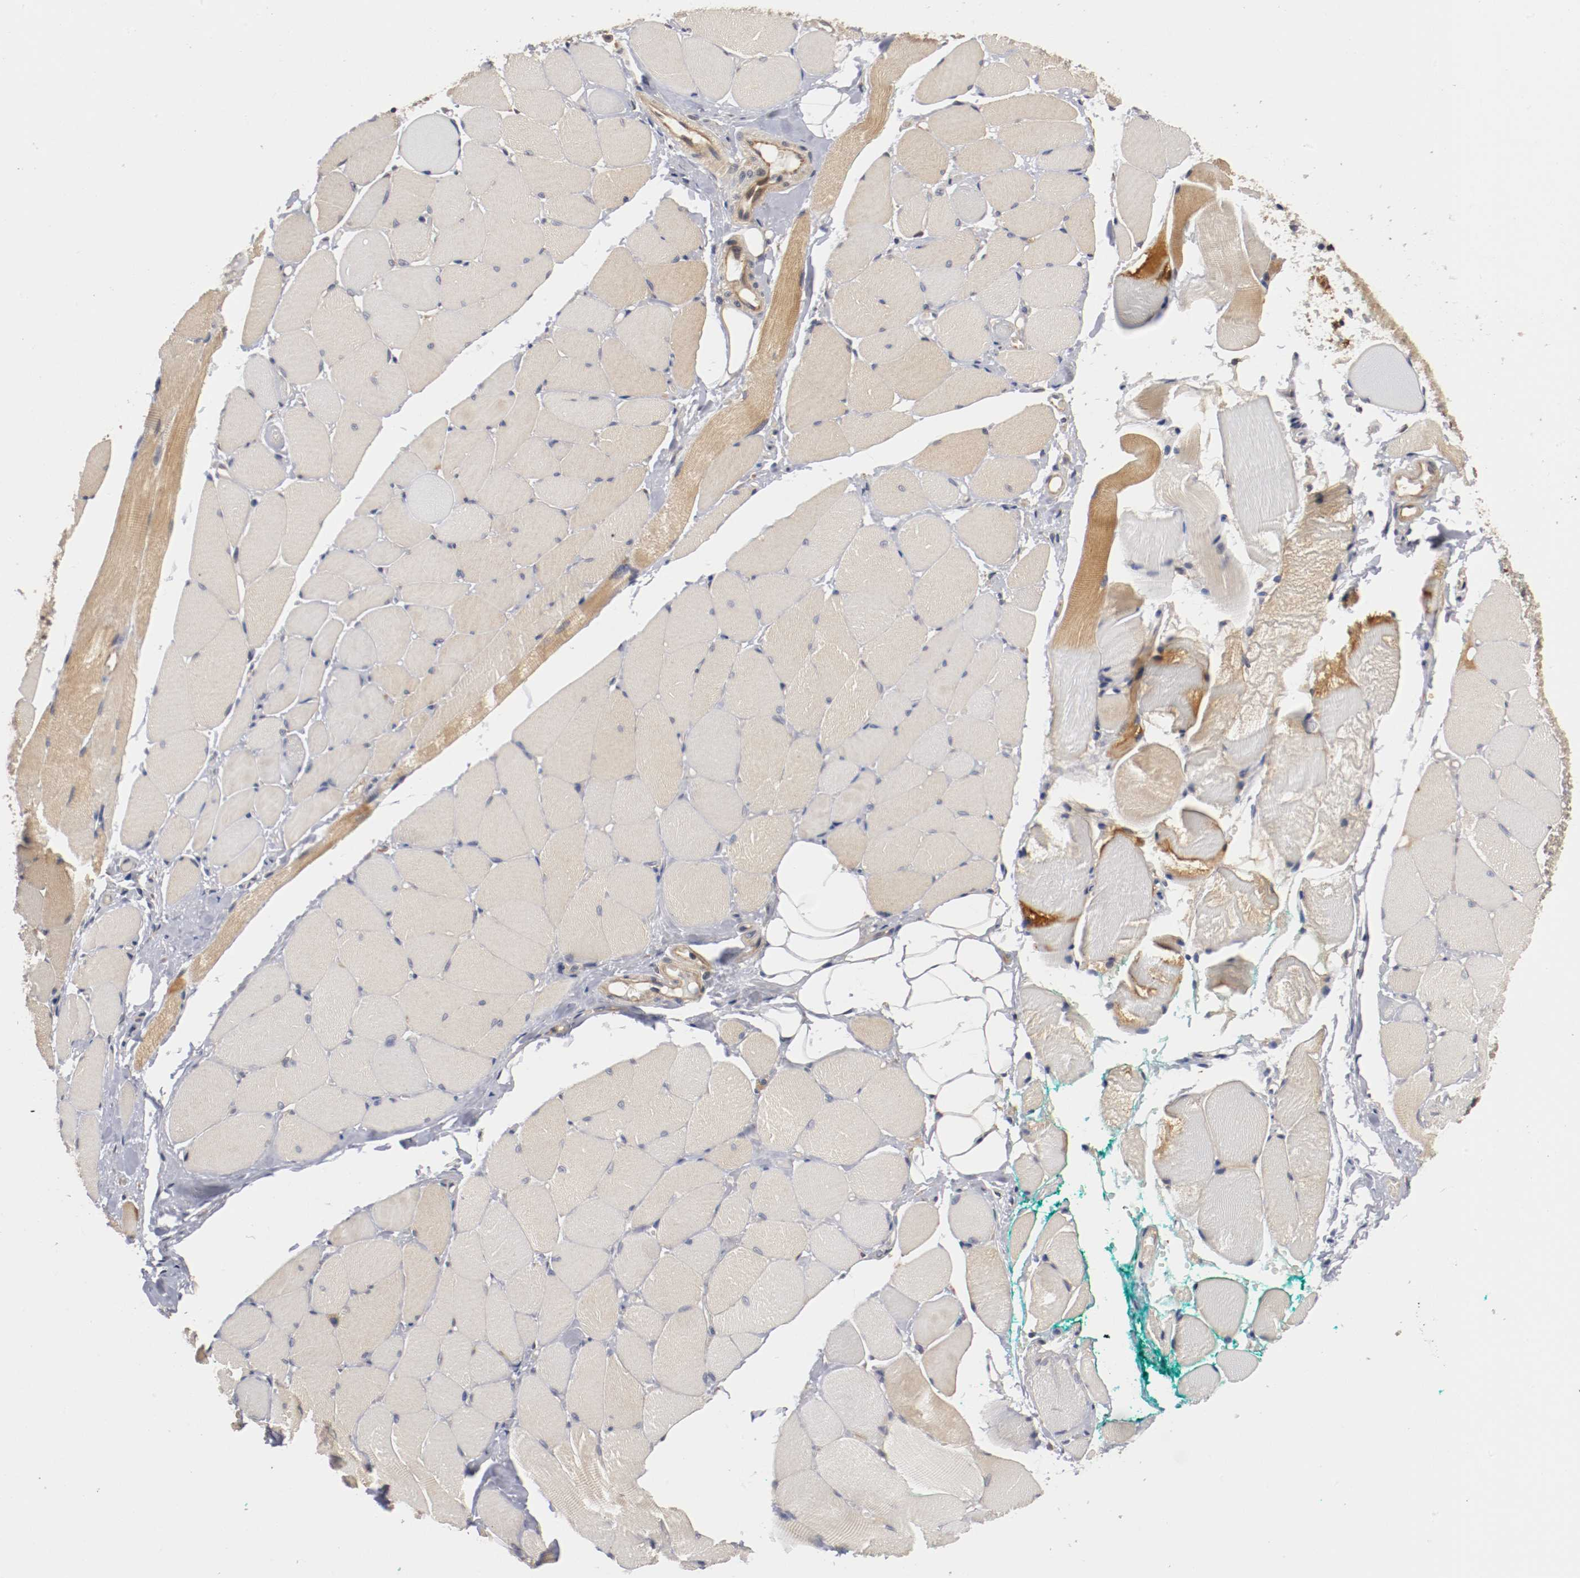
{"staining": {"intensity": "weak", "quantity": "25%-75%", "location": "cytoplasmic/membranous"}, "tissue": "skeletal muscle", "cell_type": "Myocytes", "image_type": "normal", "snomed": [{"axis": "morphology", "description": "Normal tissue, NOS"}, {"axis": "topography", "description": "Skeletal muscle"}, {"axis": "topography", "description": "Peripheral nerve tissue"}], "caption": "DAB (3,3'-diaminobenzidine) immunohistochemical staining of normal skeletal muscle shows weak cytoplasmic/membranous protein positivity in approximately 25%-75% of myocytes.", "gene": "RBM23", "patient": {"sex": "female", "age": 84}}